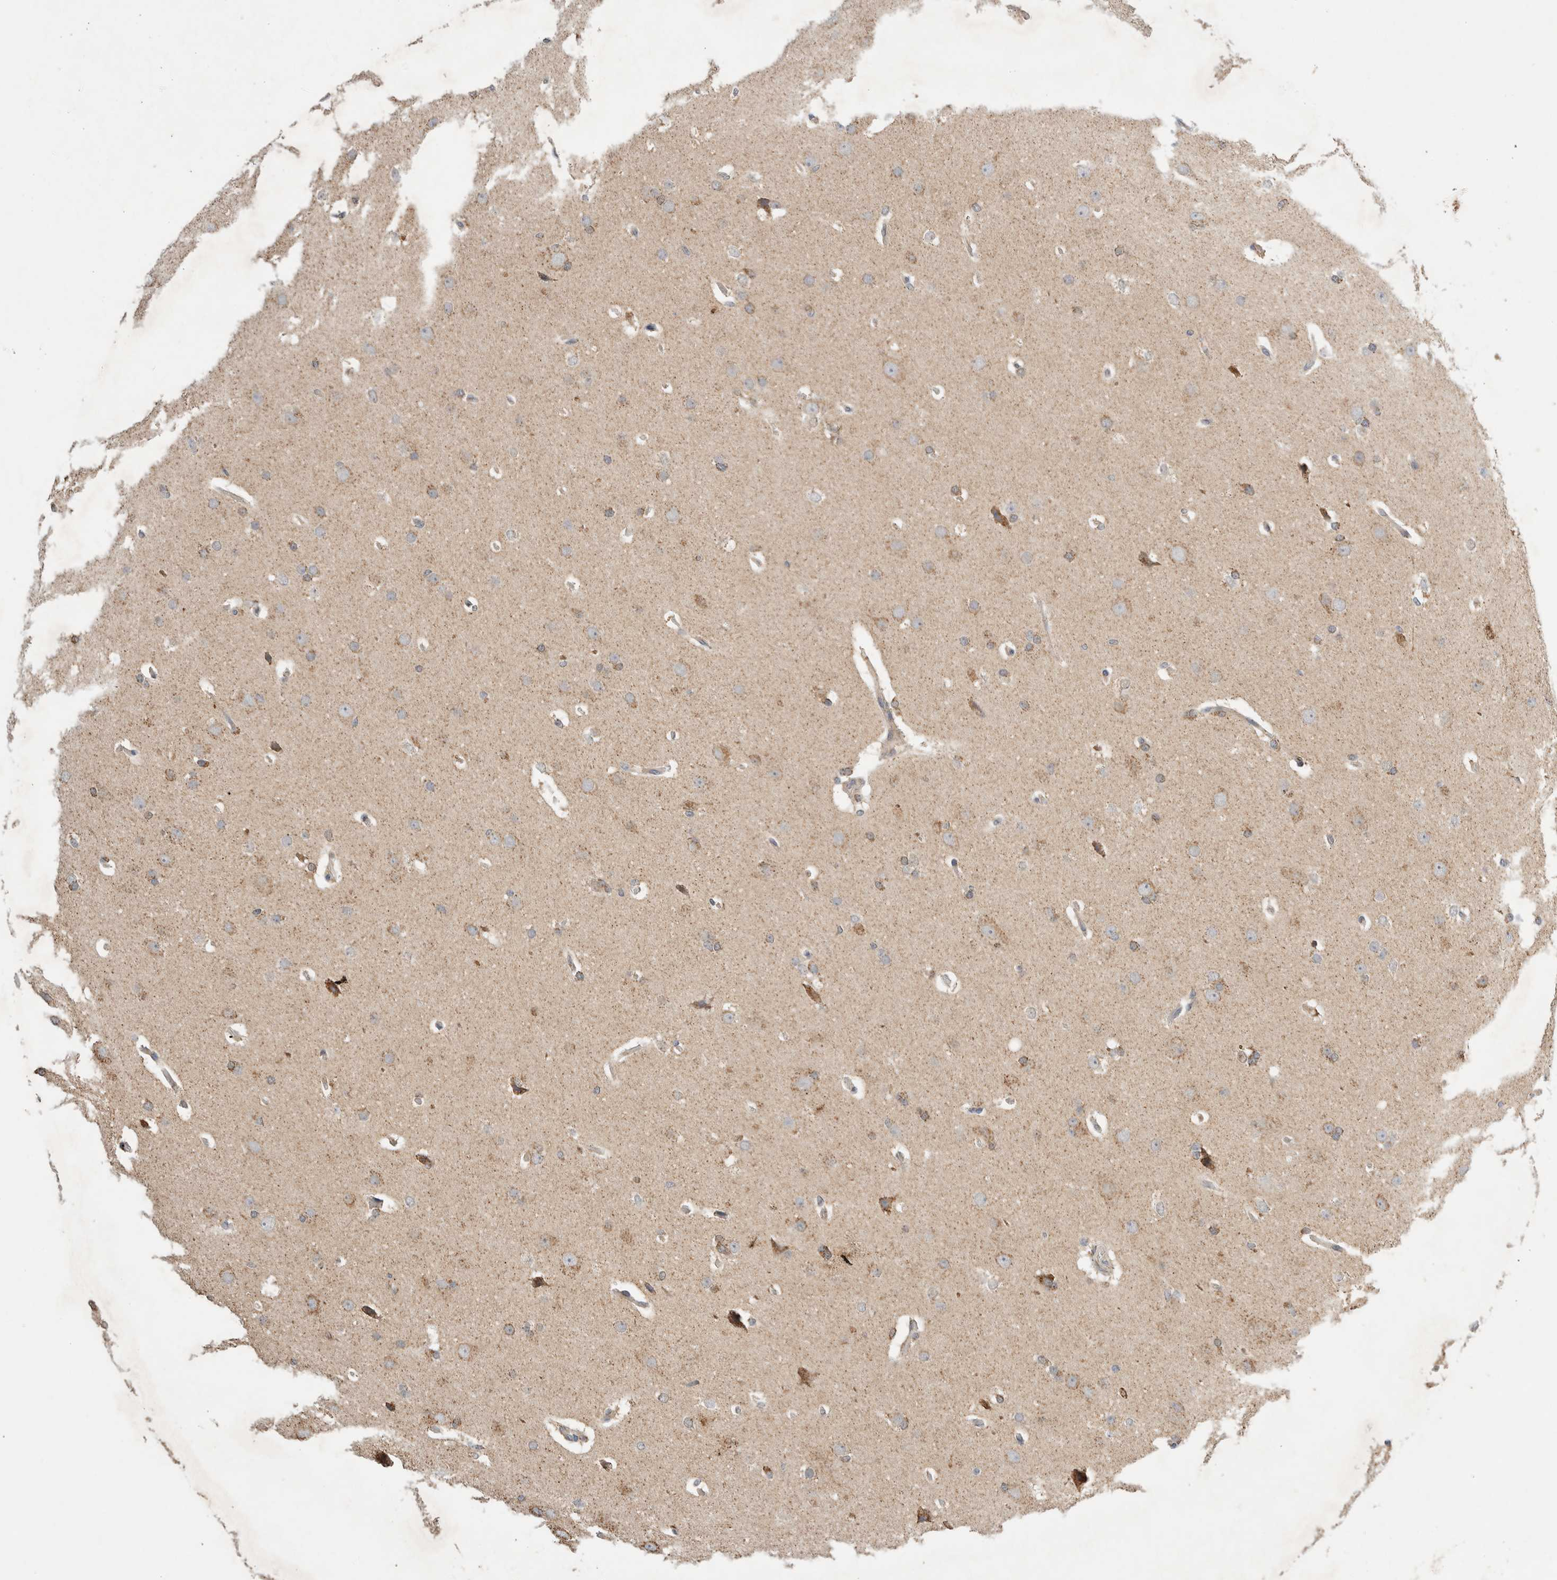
{"staining": {"intensity": "weak", "quantity": "<25%", "location": "cytoplasmic/membranous"}, "tissue": "glioma", "cell_type": "Tumor cells", "image_type": "cancer", "snomed": [{"axis": "morphology", "description": "Glioma, malignant, Low grade"}, {"axis": "topography", "description": "Brain"}], "caption": "Immunohistochemical staining of human glioma demonstrates no significant positivity in tumor cells.", "gene": "AMPD1", "patient": {"sex": "female", "age": 37}}